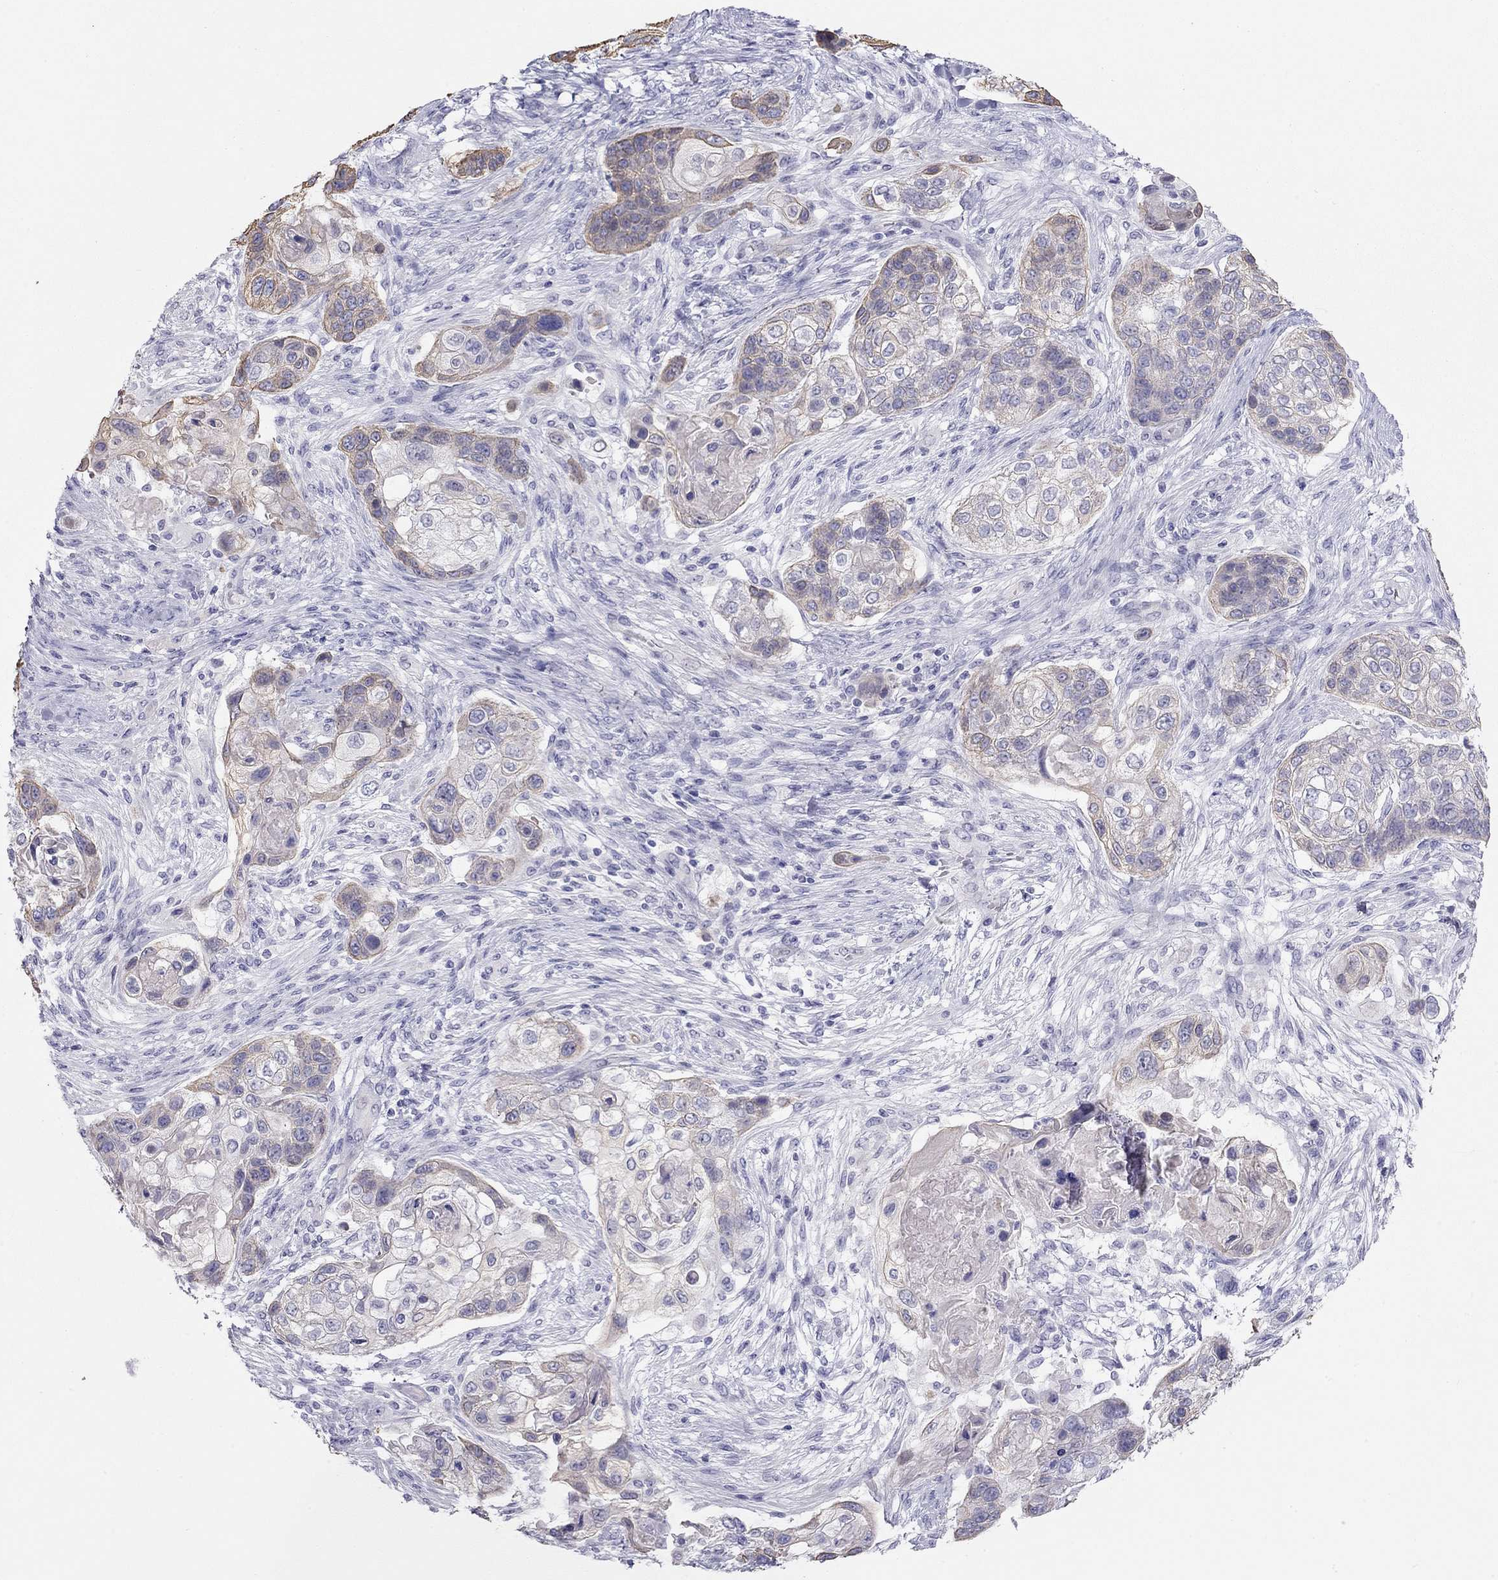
{"staining": {"intensity": "weak", "quantity": "25%-75%", "location": "cytoplasmic/membranous"}, "tissue": "lung cancer", "cell_type": "Tumor cells", "image_type": "cancer", "snomed": [{"axis": "morphology", "description": "Squamous cell carcinoma, NOS"}, {"axis": "topography", "description": "Lung"}], "caption": "Squamous cell carcinoma (lung) was stained to show a protein in brown. There is low levels of weak cytoplasmic/membranous positivity in approximately 25%-75% of tumor cells.", "gene": "KCNV2", "patient": {"sex": "male", "age": 69}}